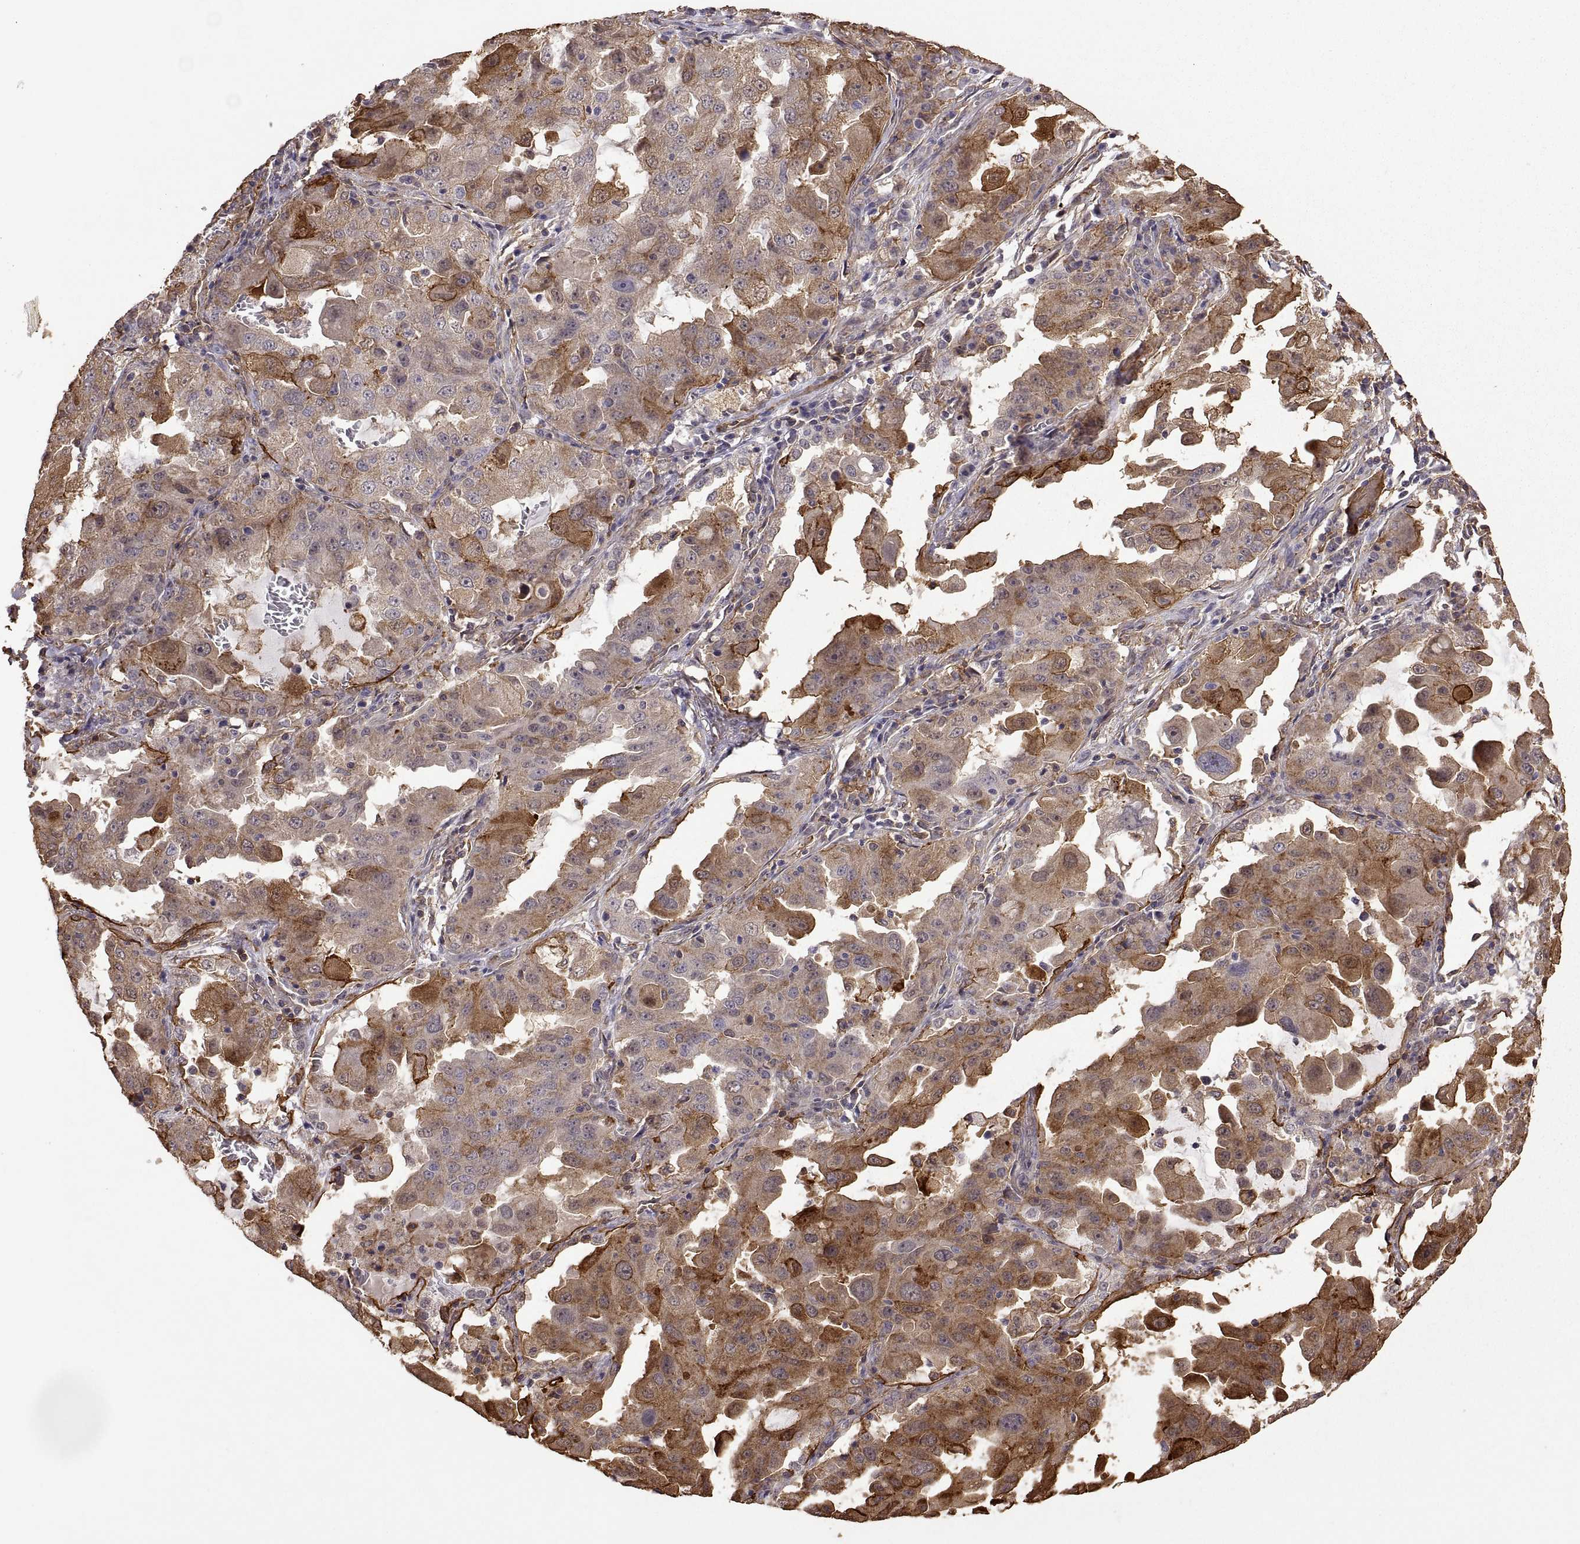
{"staining": {"intensity": "moderate", "quantity": ">75%", "location": "cytoplasmic/membranous"}, "tissue": "lung cancer", "cell_type": "Tumor cells", "image_type": "cancer", "snomed": [{"axis": "morphology", "description": "Adenocarcinoma, NOS"}, {"axis": "topography", "description": "Lung"}], "caption": "A histopathology image showing moderate cytoplasmic/membranous positivity in approximately >75% of tumor cells in lung adenocarcinoma, as visualized by brown immunohistochemical staining.", "gene": "S100A10", "patient": {"sex": "female", "age": 61}}